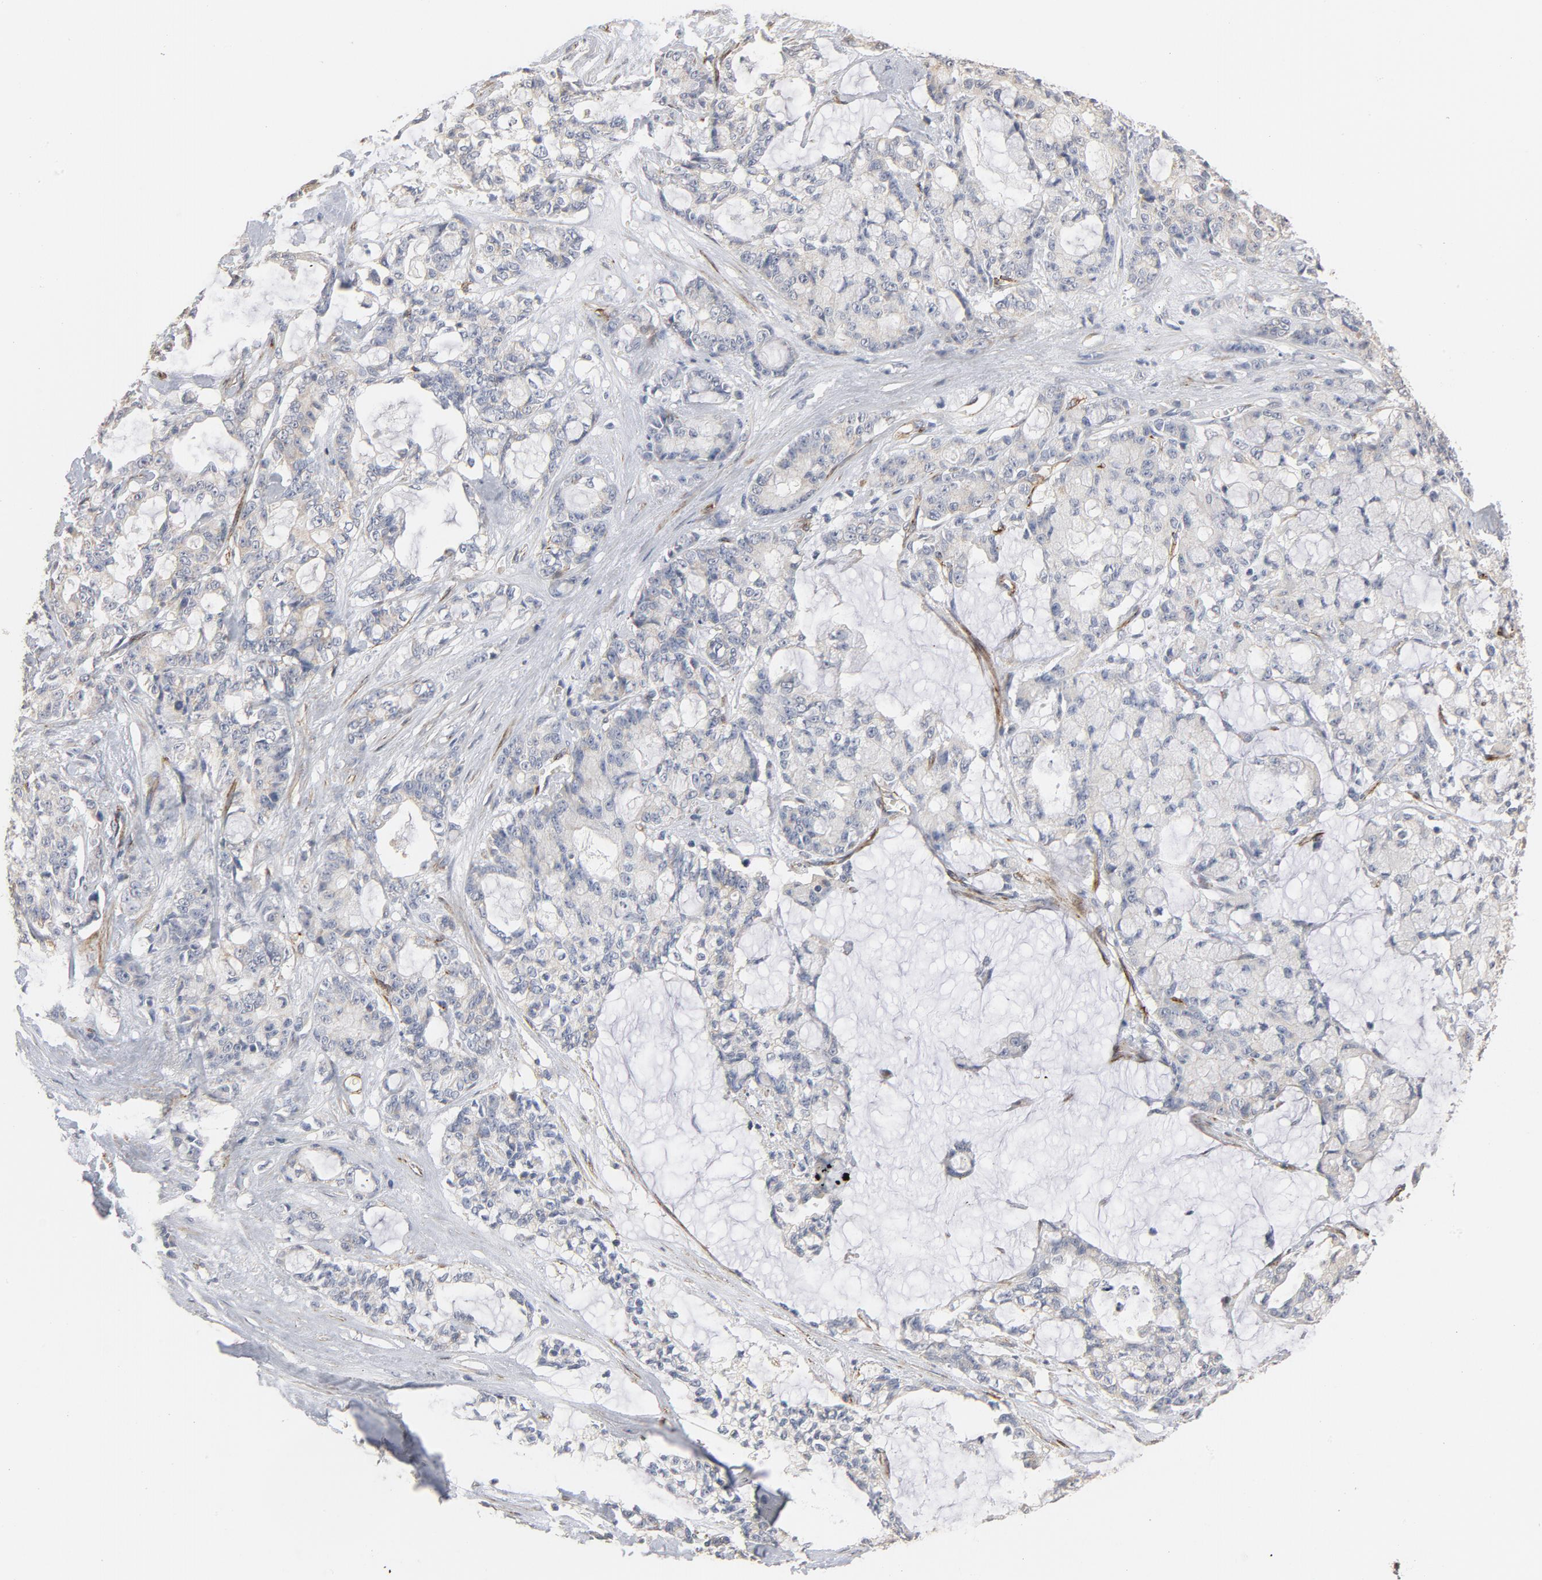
{"staining": {"intensity": "negative", "quantity": "none", "location": "none"}, "tissue": "pancreatic cancer", "cell_type": "Tumor cells", "image_type": "cancer", "snomed": [{"axis": "morphology", "description": "Adenocarcinoma, NOS"}, {"axis": "topography", "description": "Pancreas"}], "caption": "Protein analysis of pancreatic adenocarcinoma demonstrates no significant expression in tumor cells.", "gene": "GNG2", "patient": {"sex": "female", "age": 73}}